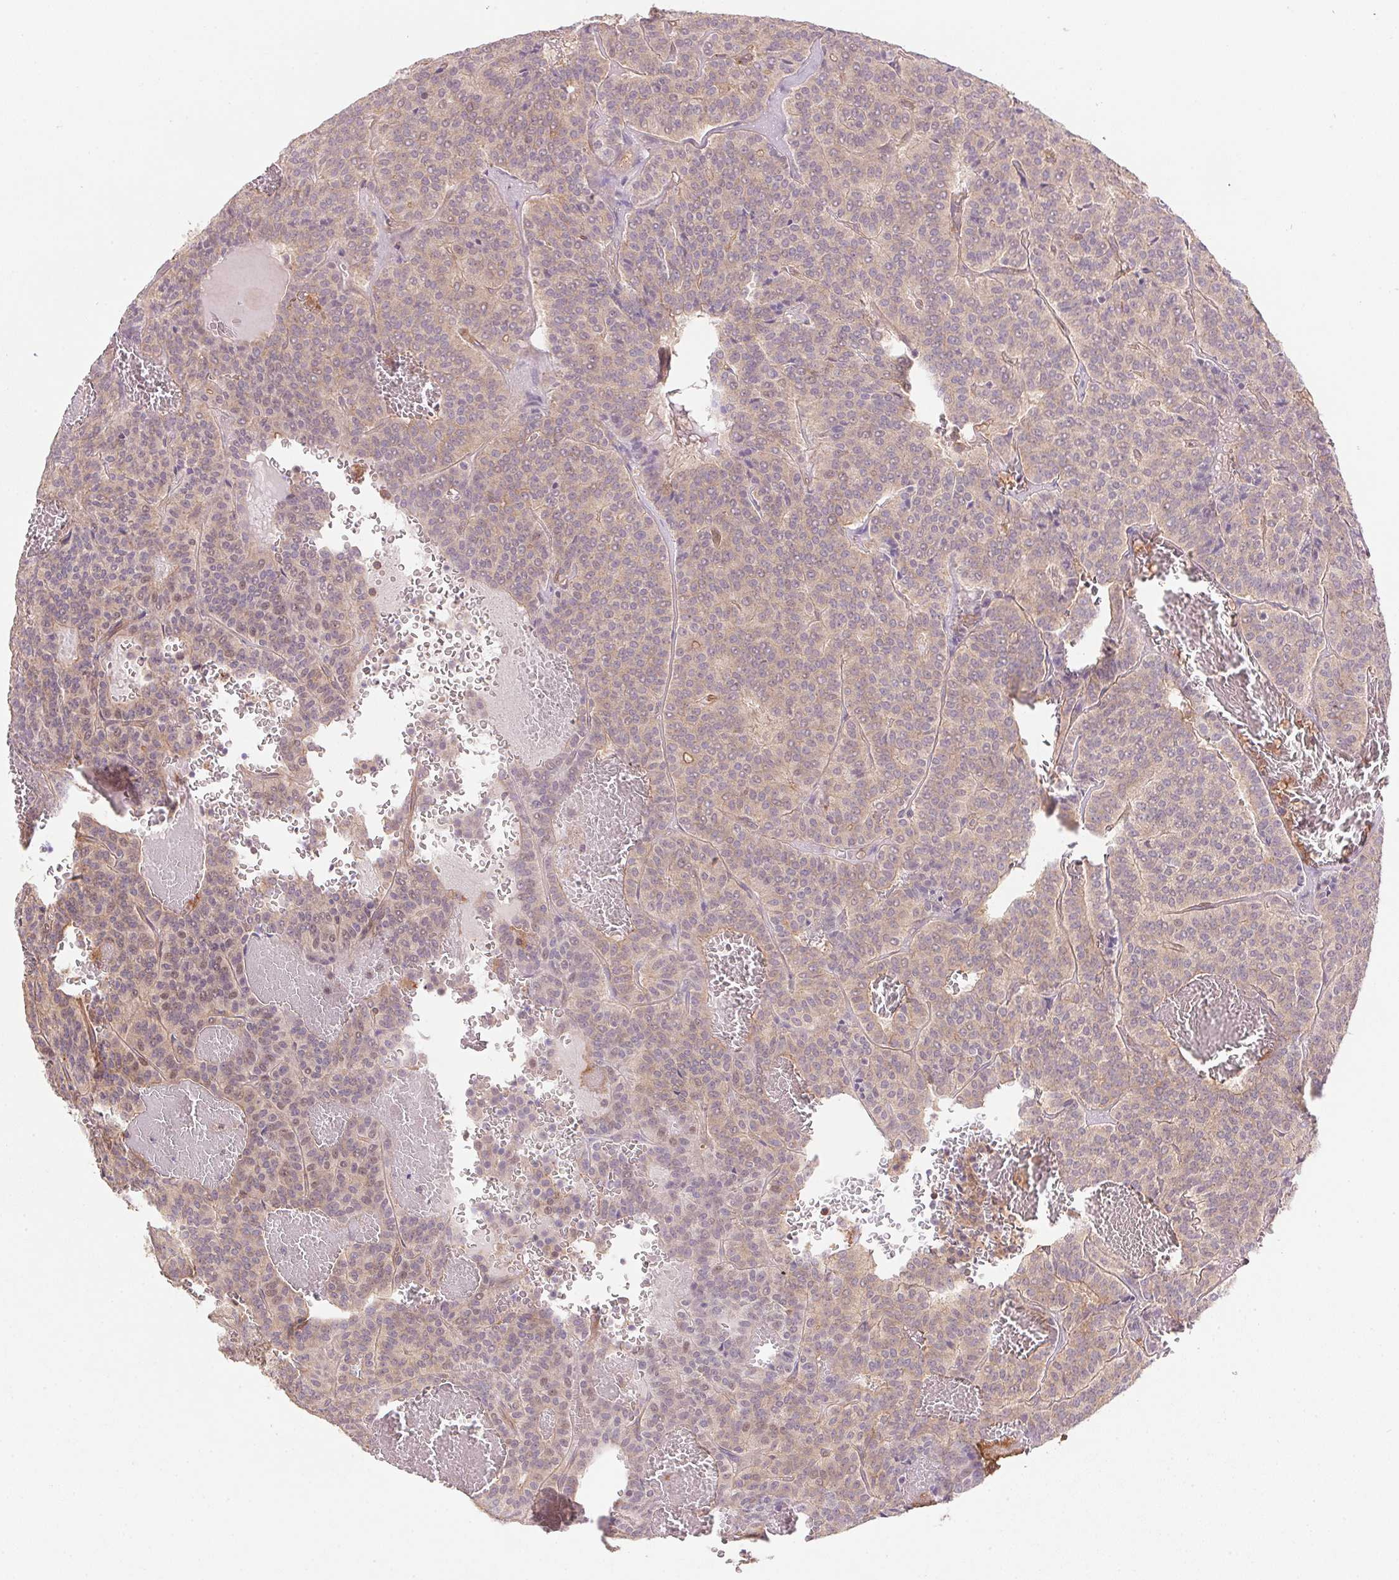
{"staining": {"intensity": "weak", "quantity": ">75%", "location": "cytoplasmic/membranous"}, "tissue": "carcinoid", "cell_type": "Tumor cells", "image_type": "cancer", "snomed": [{"axis": "morphology", "description": "Carcinoid, malignant, NOS"}, {"axis": "topography", "description": "Lung"}], "caption": "Protein analysis of carcinoid tissue displays weak cytoplasmic/membranous expression in about >75% of tumor cells.", "gene": "TUBA3D", "patient": {"sex": "male", "age": 70}}